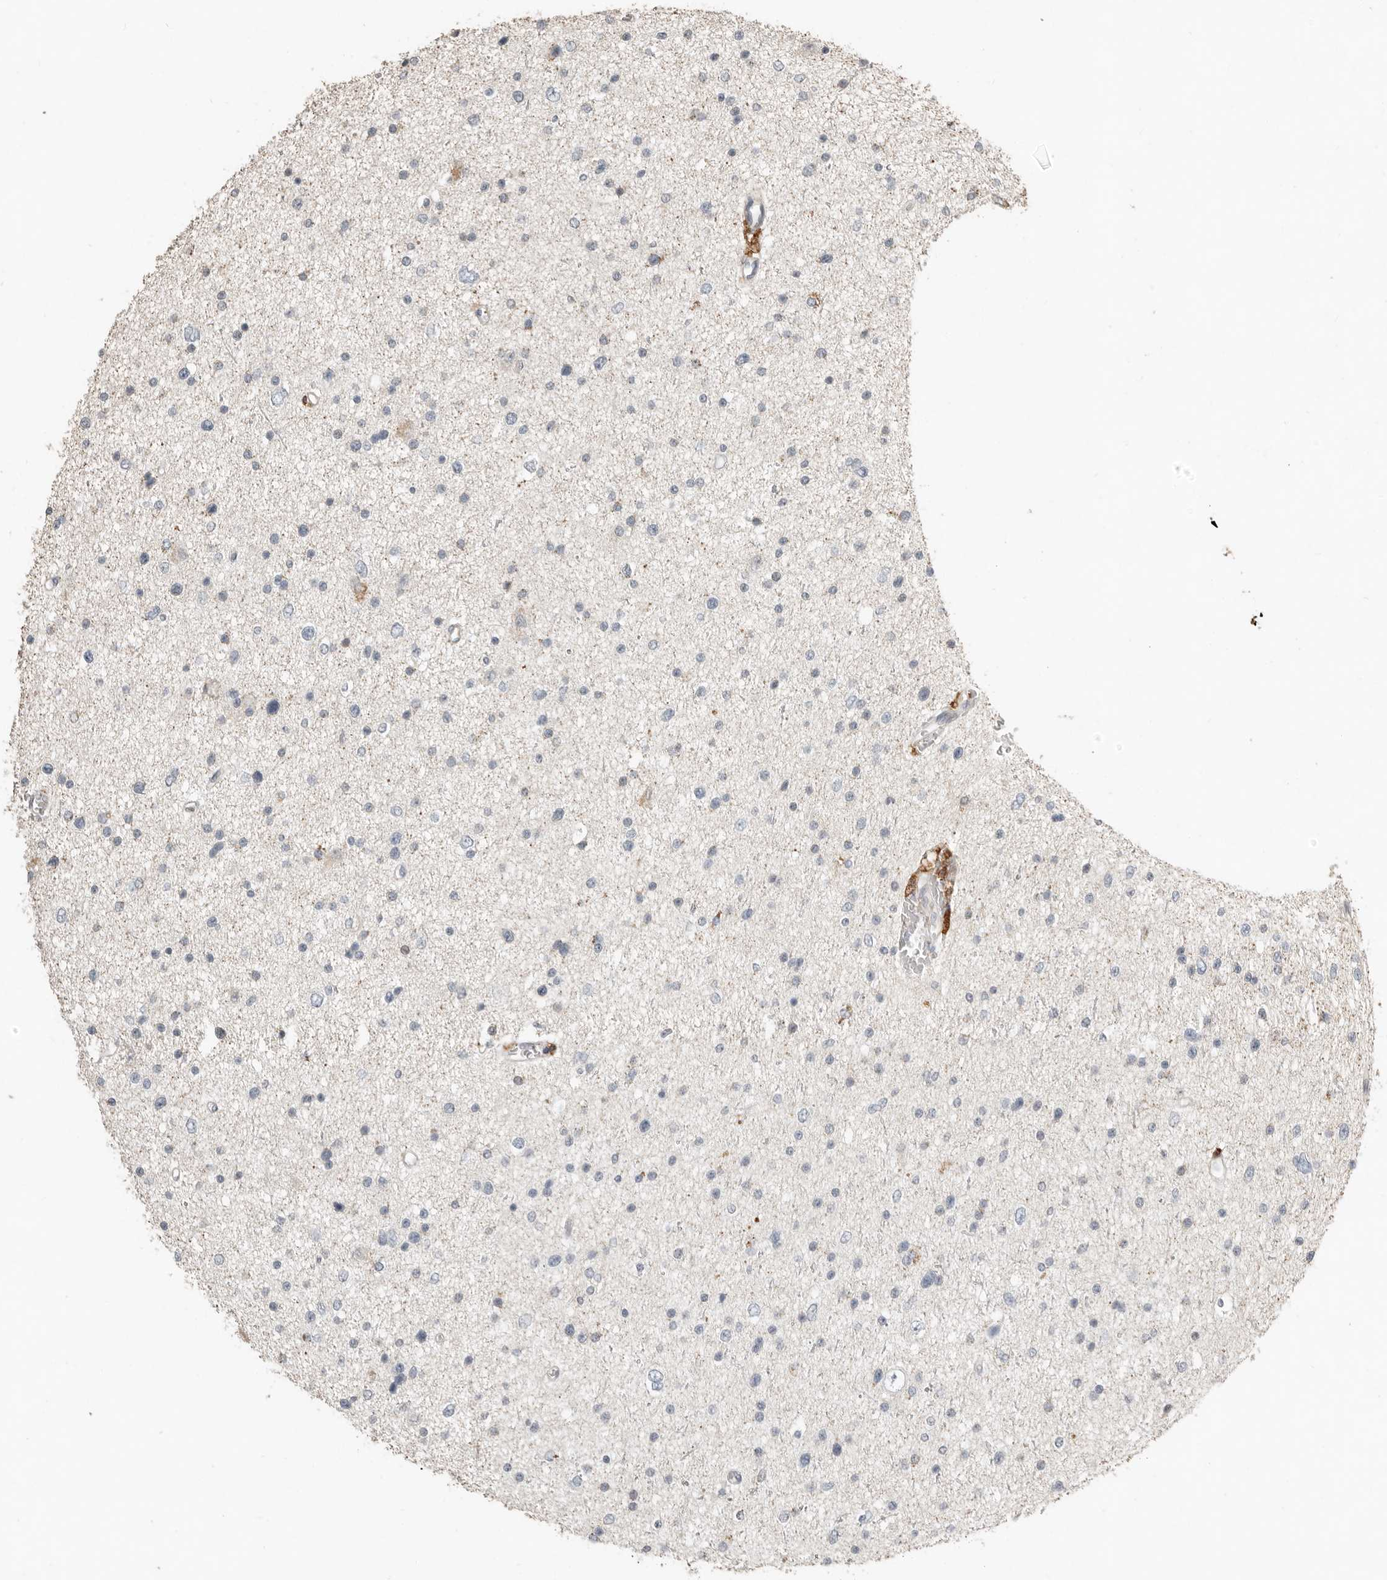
{"staining": {"intensity": "negative", "quantity": "none", "location": "none"}, "tissue": "glioma", "cell_type": "Tumor cells", "image_type": "cancer", "snomed": [{"axis": "morphology", "description": "Glioma, malignant, Low grade"}, {"axis": "topography", "description": "Brain"}], "caption": "A photomicrograph of malignant glioma (low-grade) stained for a protein displays no brown staining in tumor cells.", "gene": "KLHL38", "patient": {"sex": "female", "age": 37}}